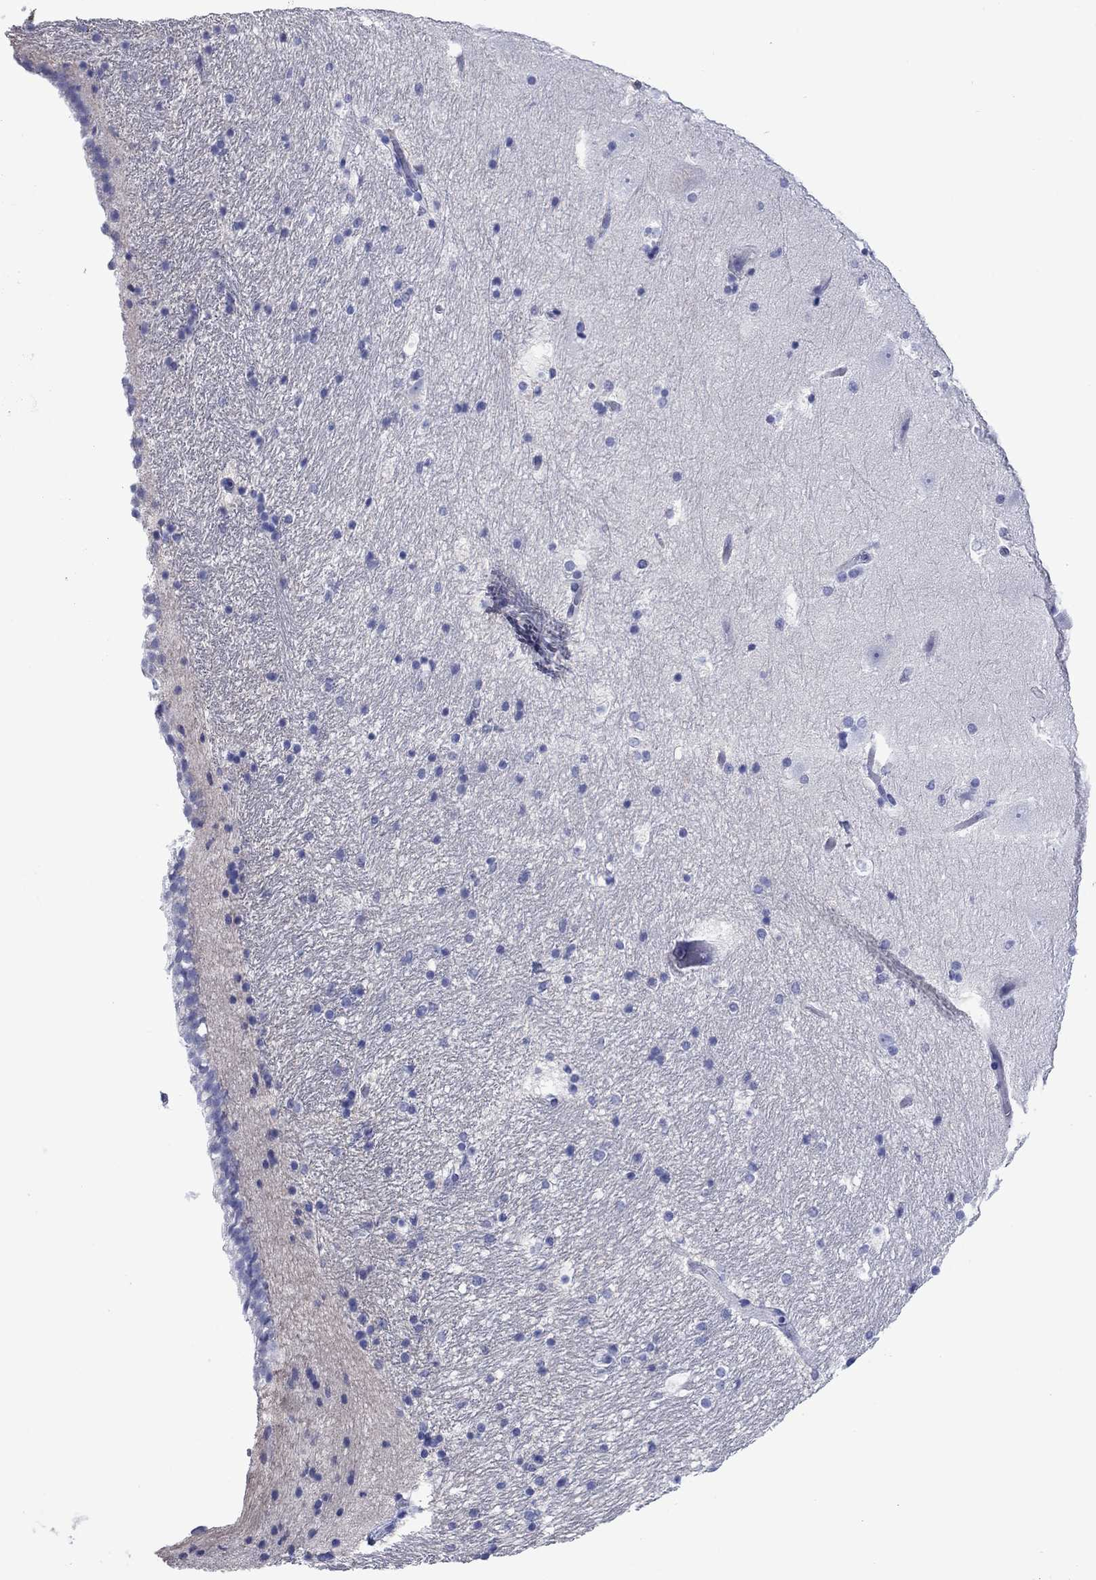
{"staining": {"intensity": "negative", "quantity": "none", "location": "none"}, "tissue": "hippocampus", "cell_type": "Glial cells", "image_type": "normal", "snomed": [{"axis": "morphology", "description": "Normal tissue, NOS"}, {"axis": "topography", "description": "Hippocampus"}], "caption": "Image shows no significant protein expression in glial cells of benign hippocampus. (Brightfield microscopy of DAB (3,3'-diaminobenzidine) immunohistochemistry at high magnification).", "gene": "GIP", "patient": {"sex": "male", "age": 51}}